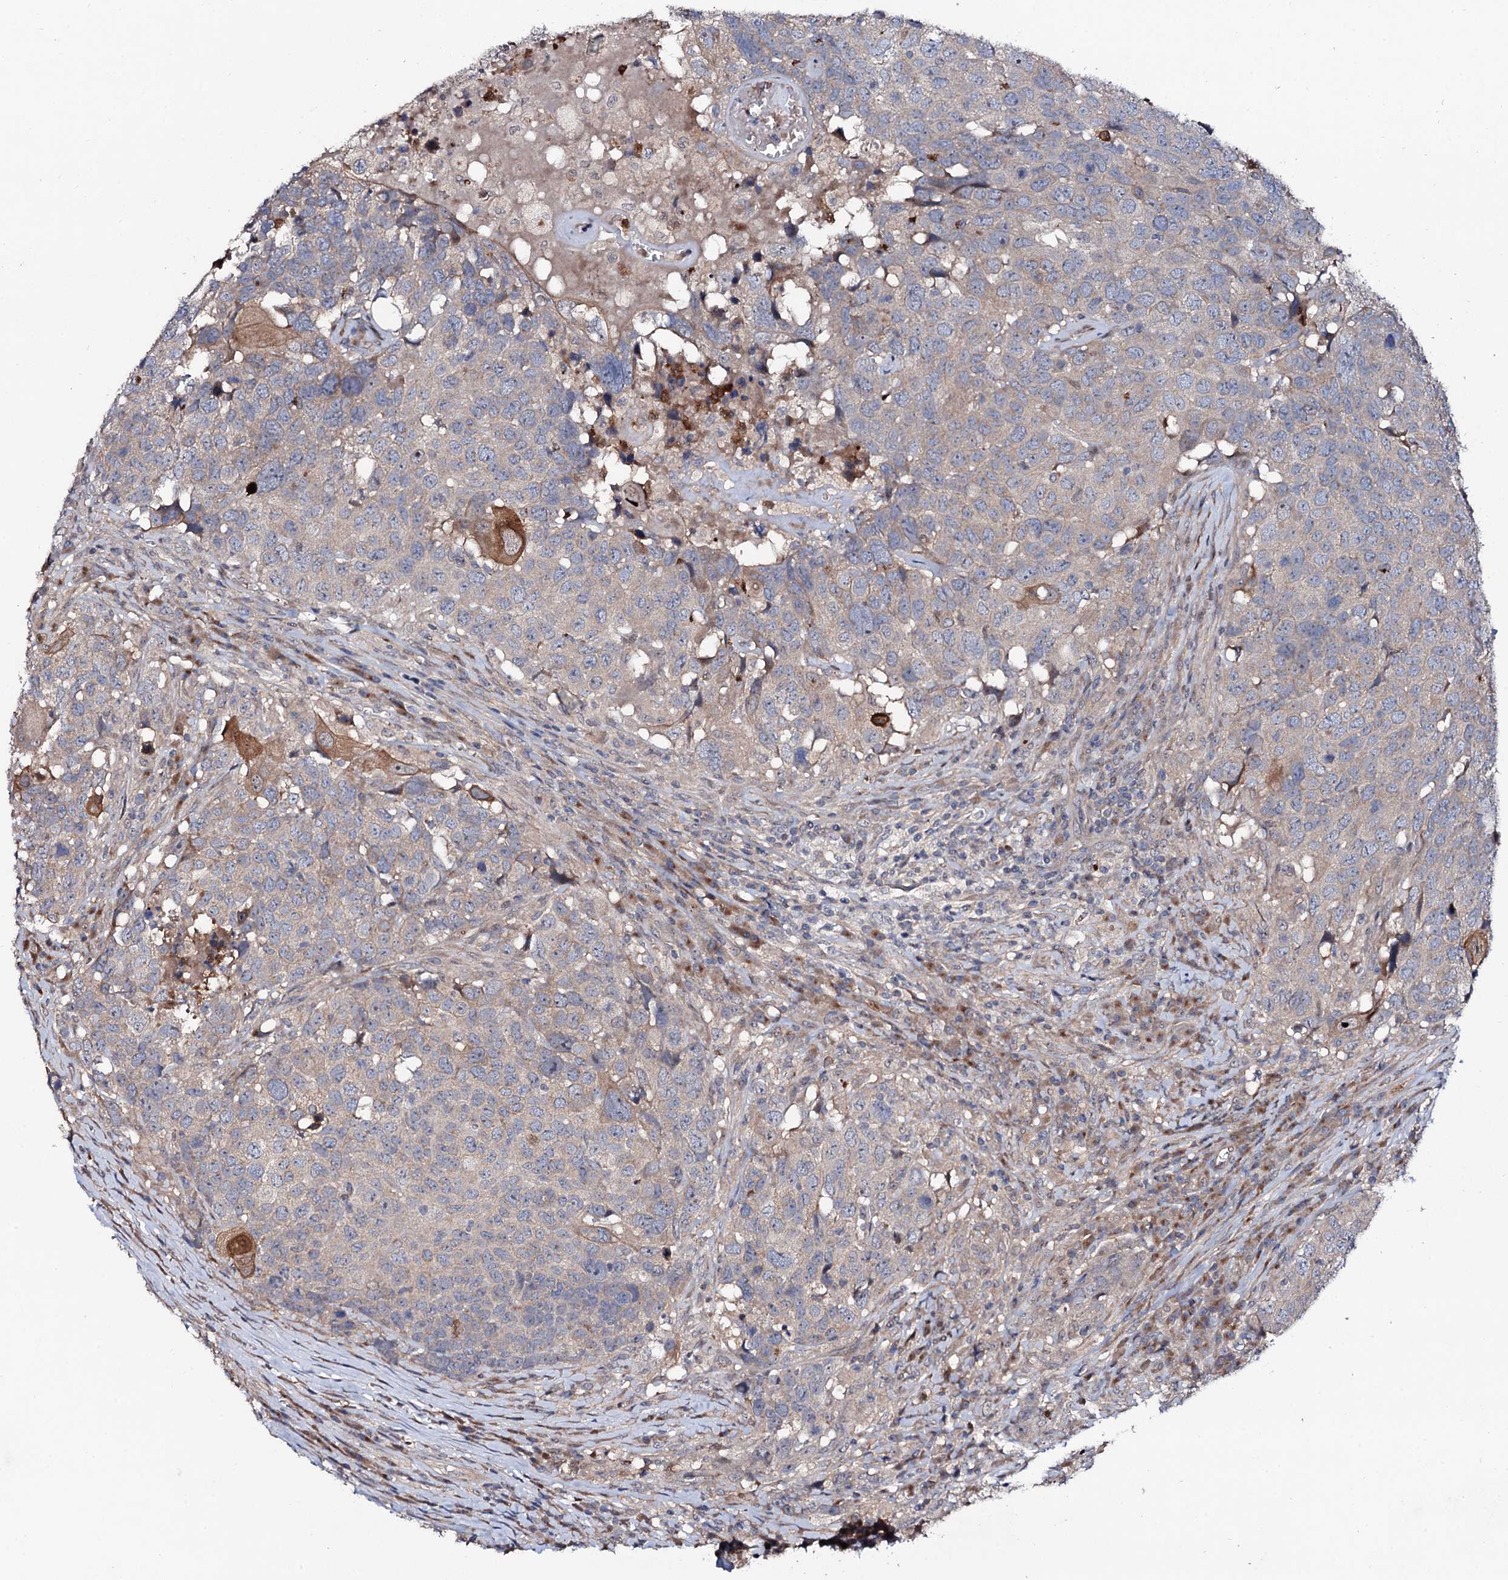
{"staining": {"intensity": "moderate", "quantity": "<25%", "location": "cytoplasmic/membranous"}, "tissue": "head and neck cancer", "cell_type": "Tumor cells", "image_type": "cancer", "snomed": [{"axis": "morphology", "description": "Squamous cell carcinoma, NOS"}, {"axis": "topography", "description": "Head-Neck"}], "caption": "The immunohistochemical stain labels moderate cytoplasmic/membranous staining in tumor cells of head and neck squamous cell carcinoma tissue.", "gene": "COG6", "patient": {"sex": "male", "age": 66}}